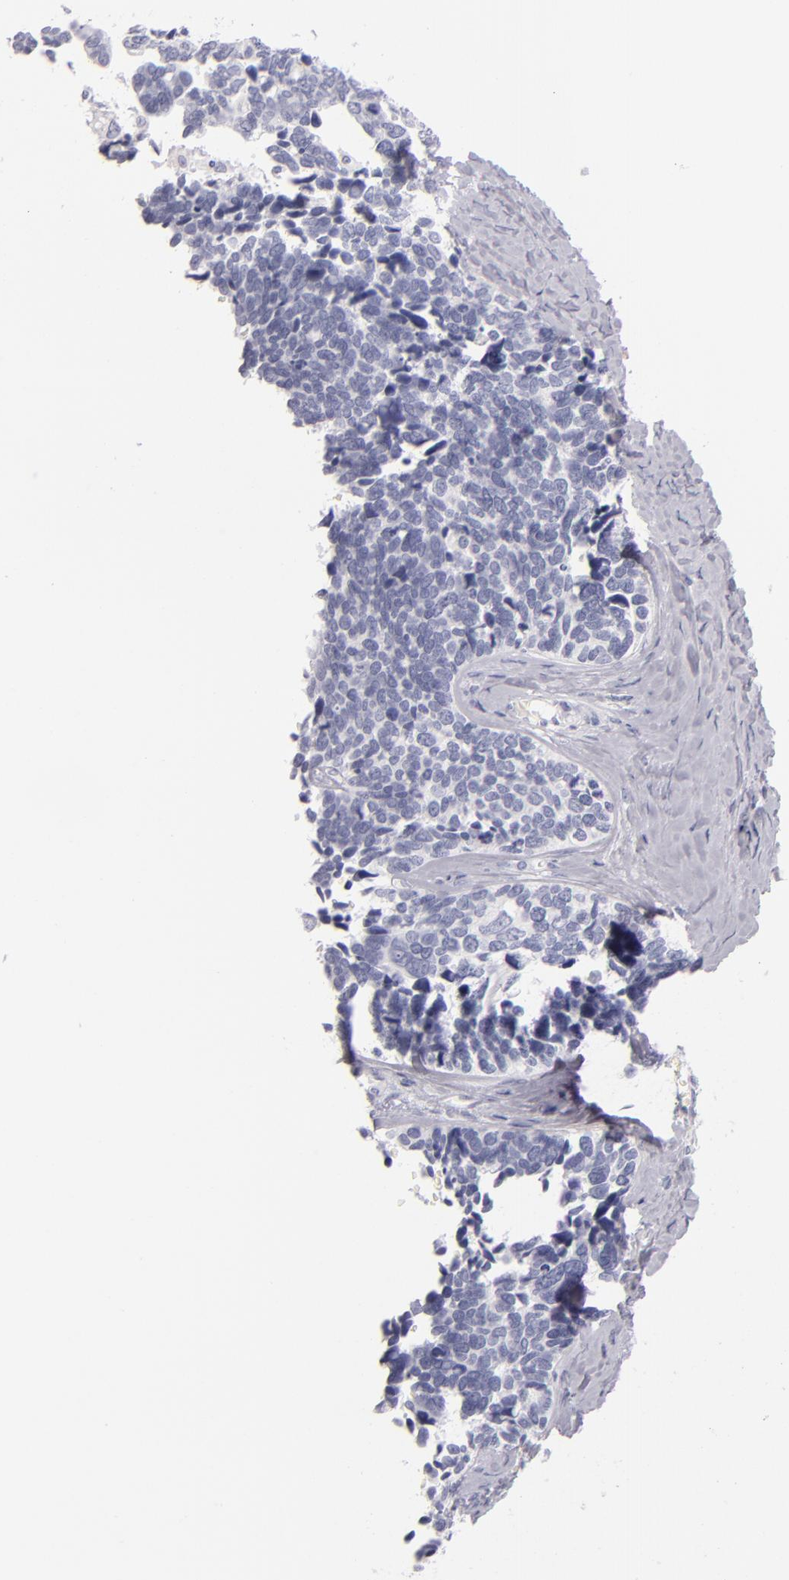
{"staining": {"intensity": "negative", "quantity": "none", "location": "none"}, "tissue": "ovarian cancer", "cell_type": "Tumor cells", "image_type": "cancer", "snomed": [{"axis": "morphology", "description": "Cystadenocarcinoma, serous, NOS"}, {"axis": "topography", "description": "Ovary"}], "caption": "A photomicrograph of human serous cystadenocarcinoma (ovarian) is negative for staining in tumor cells.", "gene": "CD207", "patient": {"sex": "female", "age": 77}}